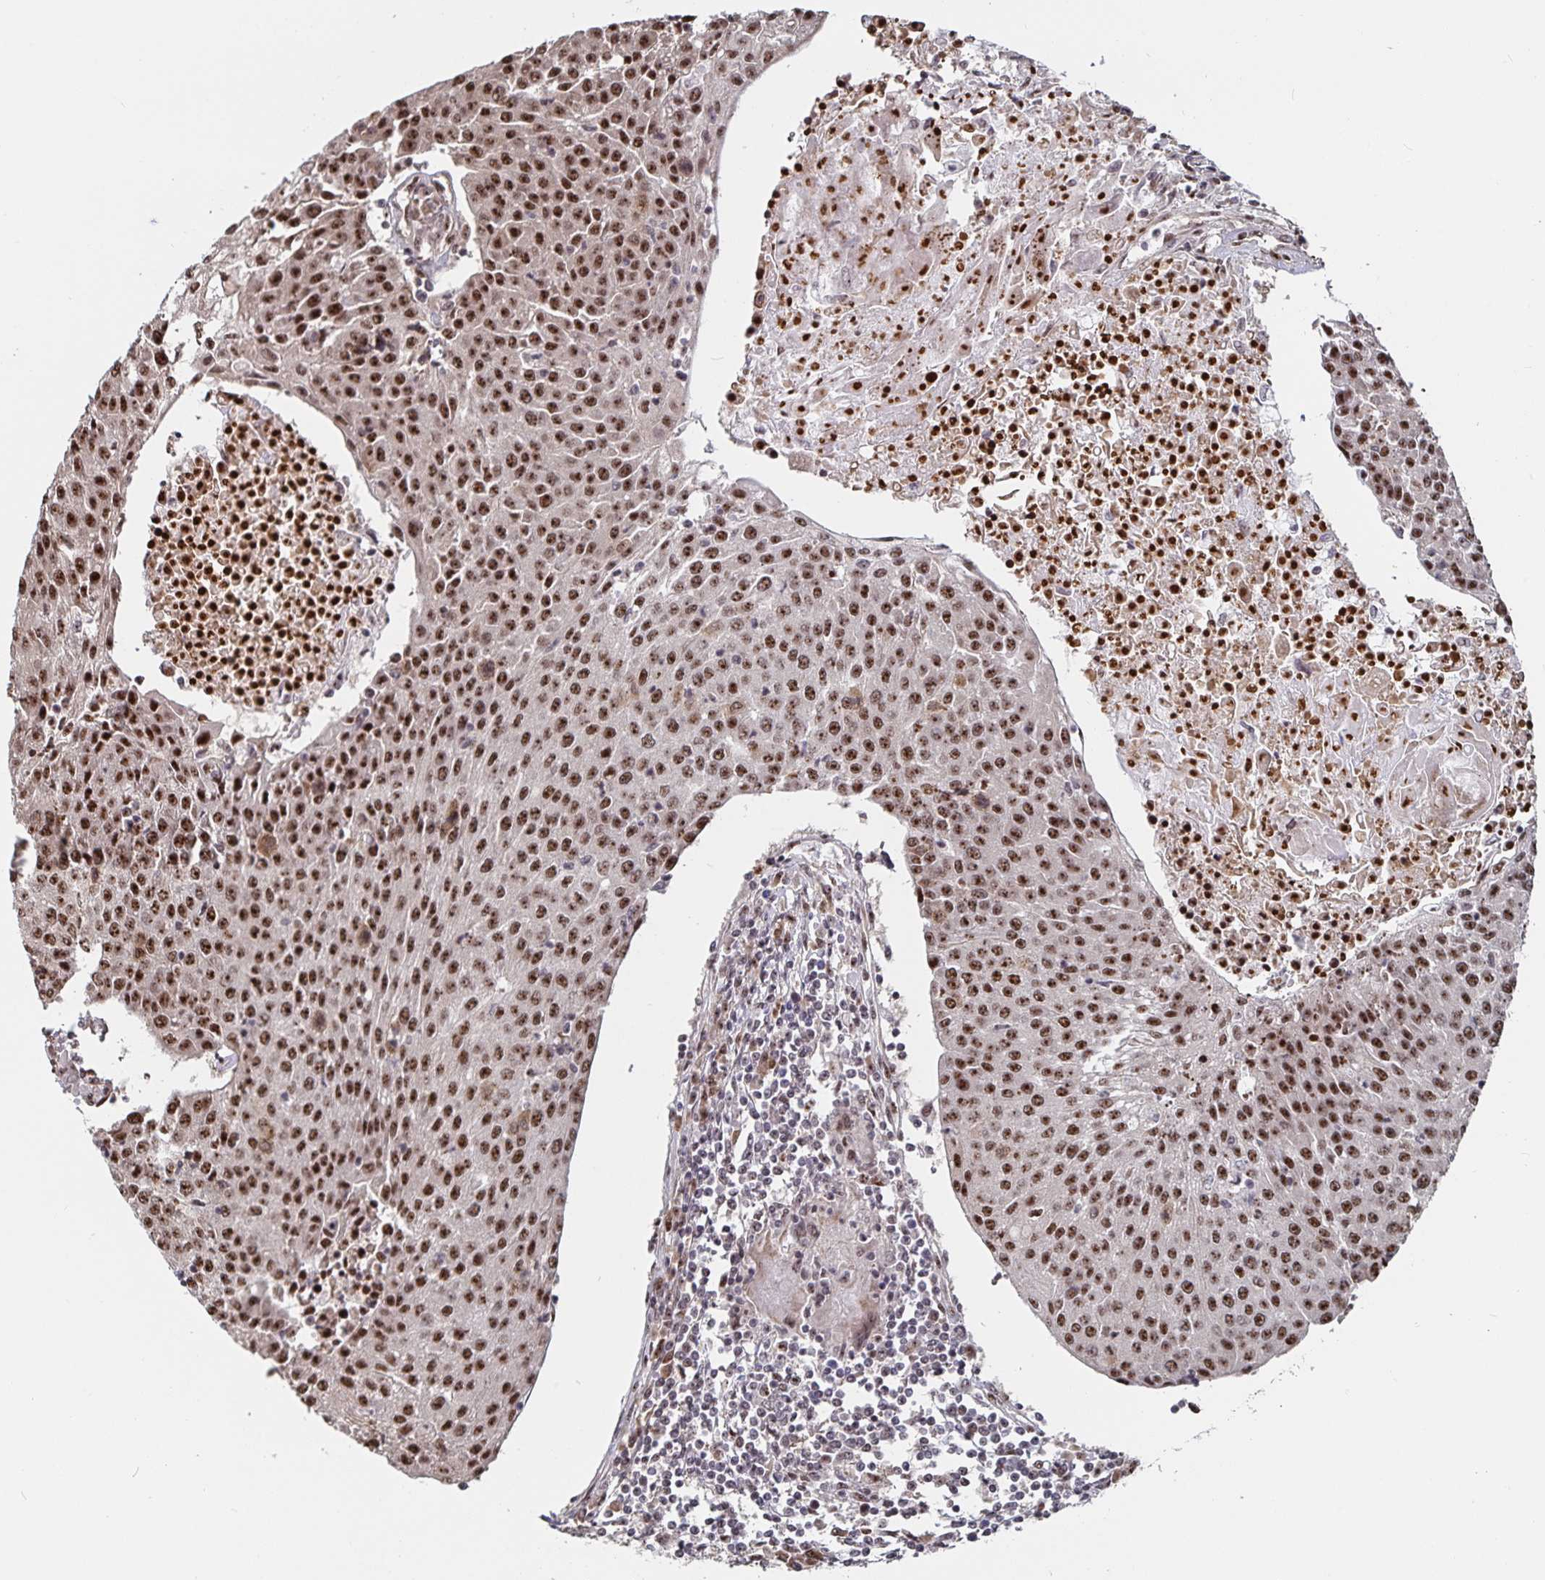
{"staining": {"intensity": "moderate", "quantity": ">75%", "location": "nuclear"}, "tissue": "urothelial cancer", "cell_type": "Tumor cells", "image_type": "cancer", "snomed": [{"axis": "morphology", "description": "Urothelial carcinoma, High grade"}, {"axis": "topography", "description": "Urinary bladder"}], "caption": "Protein analysis of urothelial carcinoma (high-grade) tissue exhibits moderate nuclear positivity in about >75% of tumor cells. (brown staining indicates protein expression, while blue staining denotes nuclei).", "gene": "LAS1L", "patient": {"sex": "female", "age": 85}}